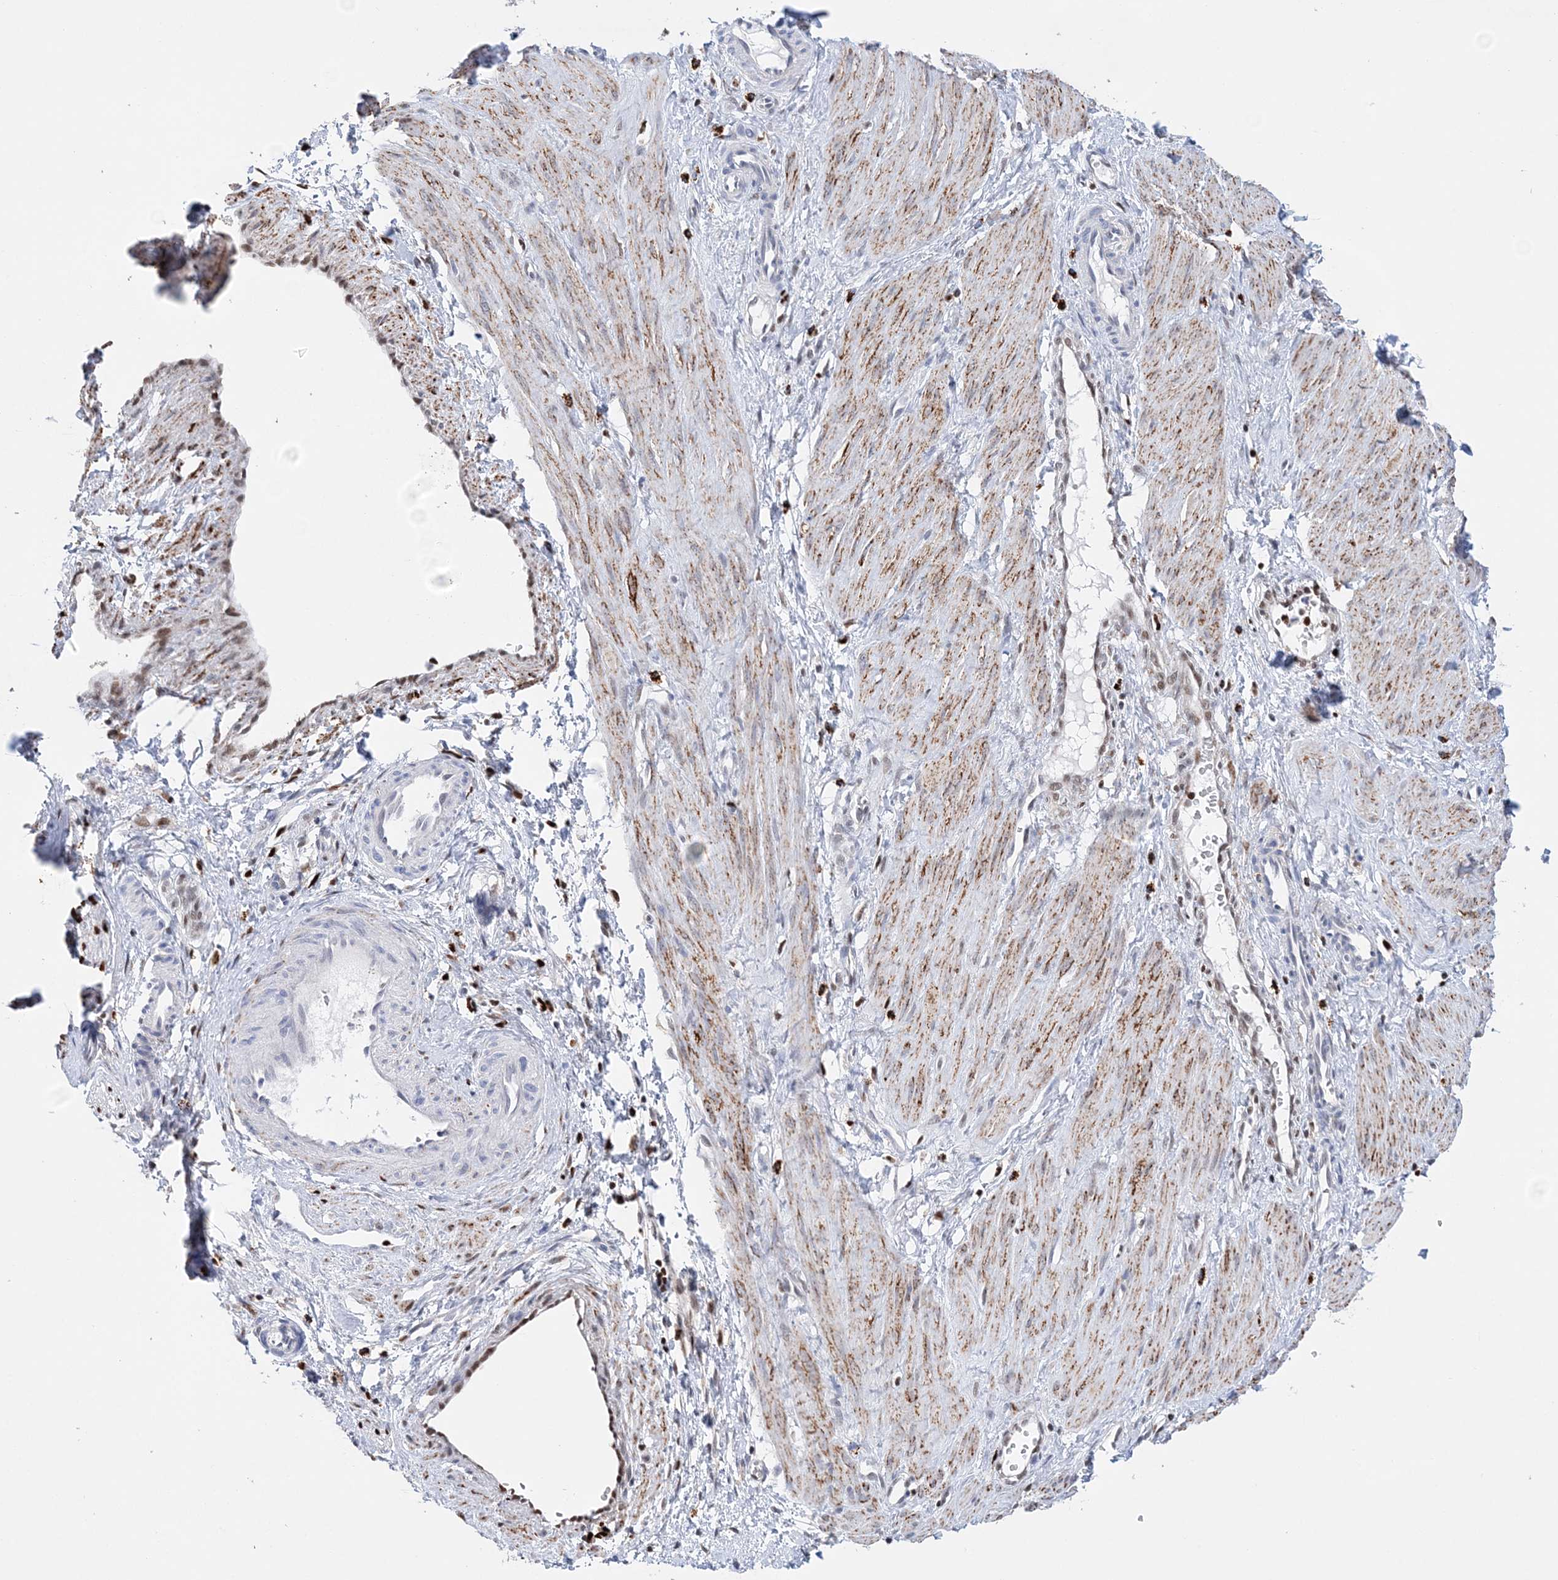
{"staining": {"intensity": "moderate", "quantity": ">75%", "location": "cytoplasmic/membranous"}, "tissue": "smooth muscle", "cell_type": "Smooth muscle cells", "image_type": "normal", "snomed": [{"axis": "morphology", "description": "Normal tissue, NOS"}, {"axis": "topography", "description": "Endometrium"}], "caption": "High-magnification brightfield microscopy of benign smooth muscle stained with DAB (3,3'-diaminobenzidine) (brown) and counterstained with hematoxylin (blue). smooth muscle cells exhibit moderate cytoplasmic/membranous positivity is seen in approximately>75% of cells. The staining is performed using DAB brown chromogen to label protein expression. The nuclei are counter-stained blue using hematoxylin.", "gene": "NIT2", "patient": {"sex": "female", "age": 33}}